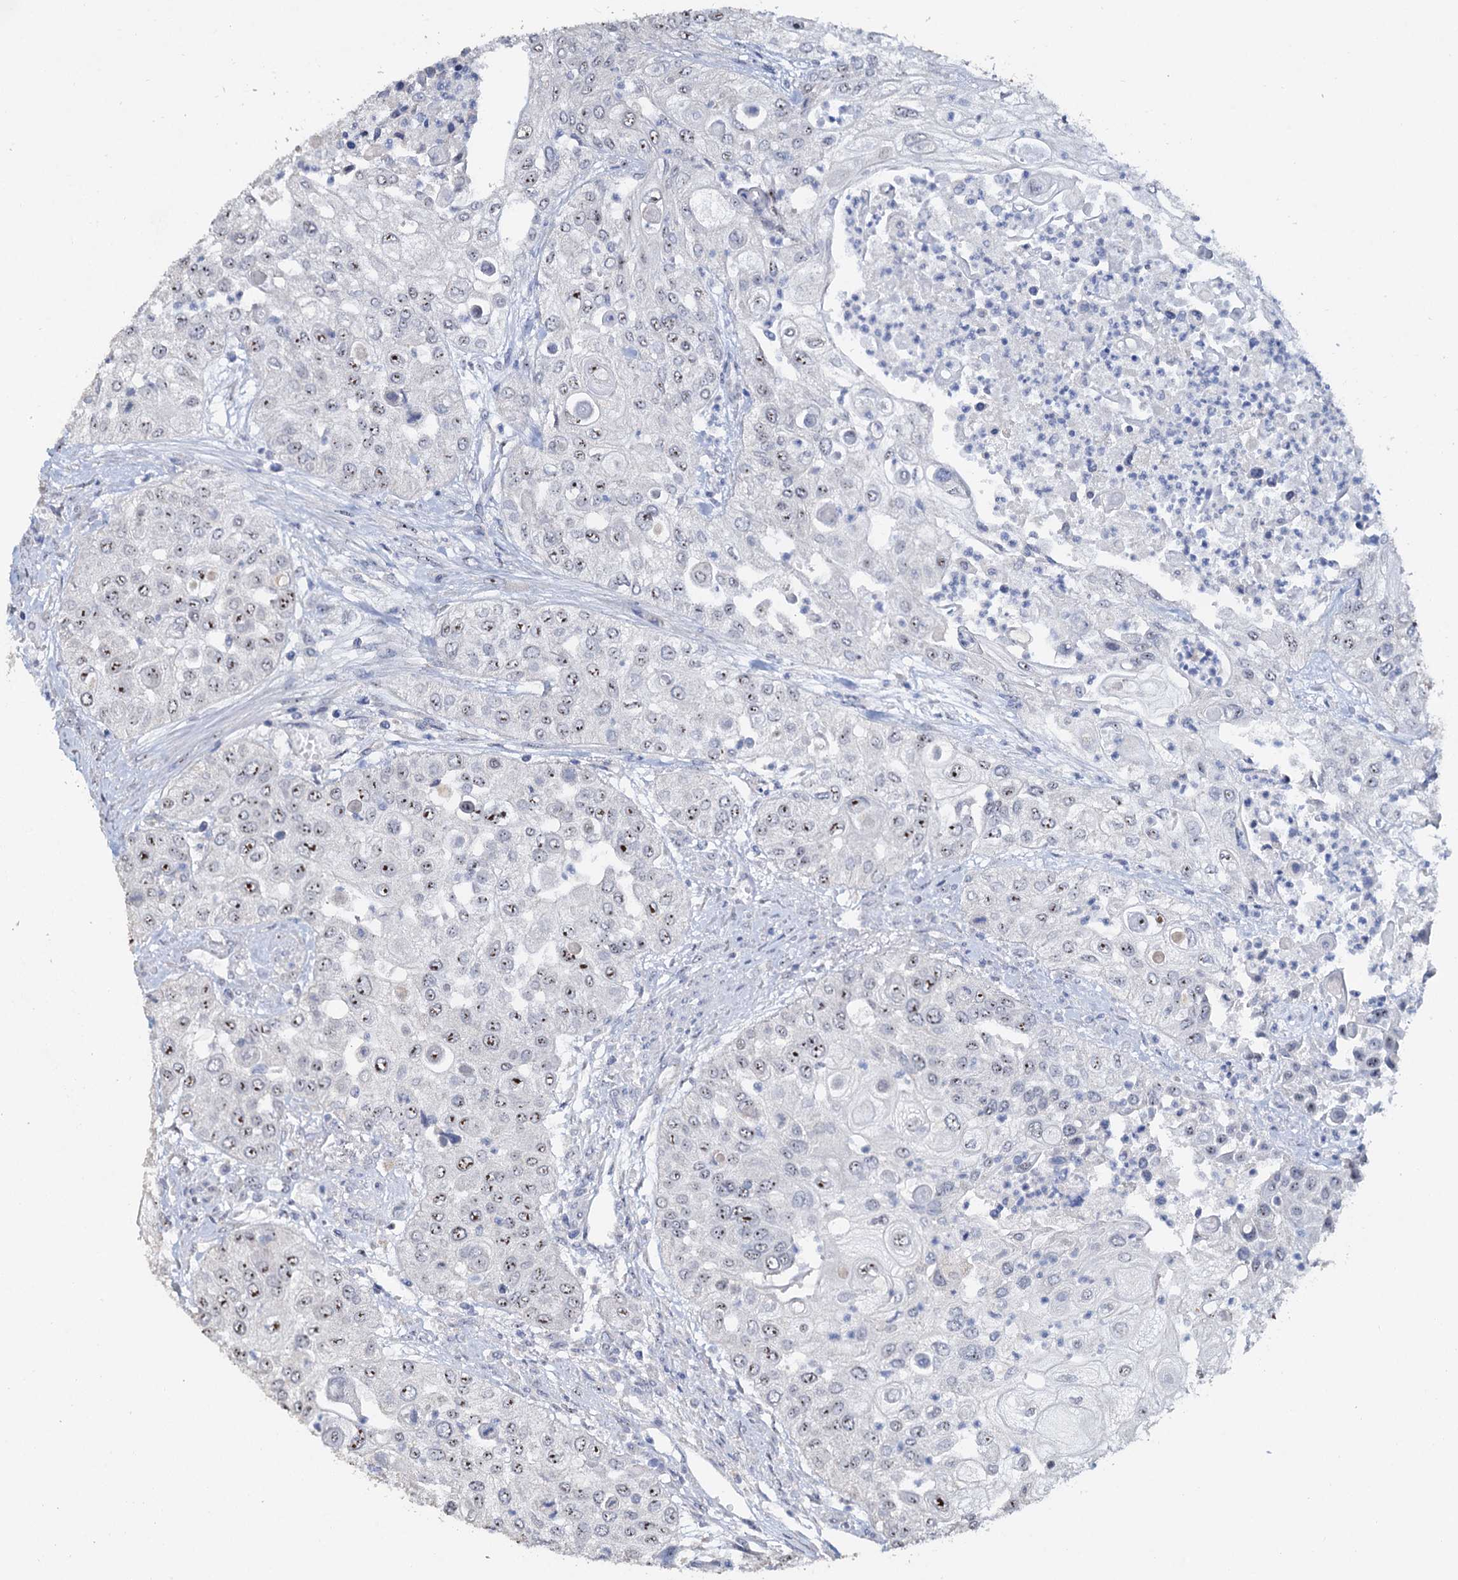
{"staining": {"intensity": "moderate", "quantity": "25%-75%", "location": "nuclear"}, "tissue": "urothelial cancer", "cell_type": "Tumor cells", "image_type": "cancer", "snomed": [{"axis": "morphology", "description": "Urothelial carcinoma, High grade"}, {"axis": "topography", "description": "Urinary bladder"}], "caption": "Protein expression analysis of human urothelial cancer reveals moderate nuclear expression in about 25%-75% of tumor cells.", "gene": "C2CD3", "patient": {"sex": "female", "age": 79}}